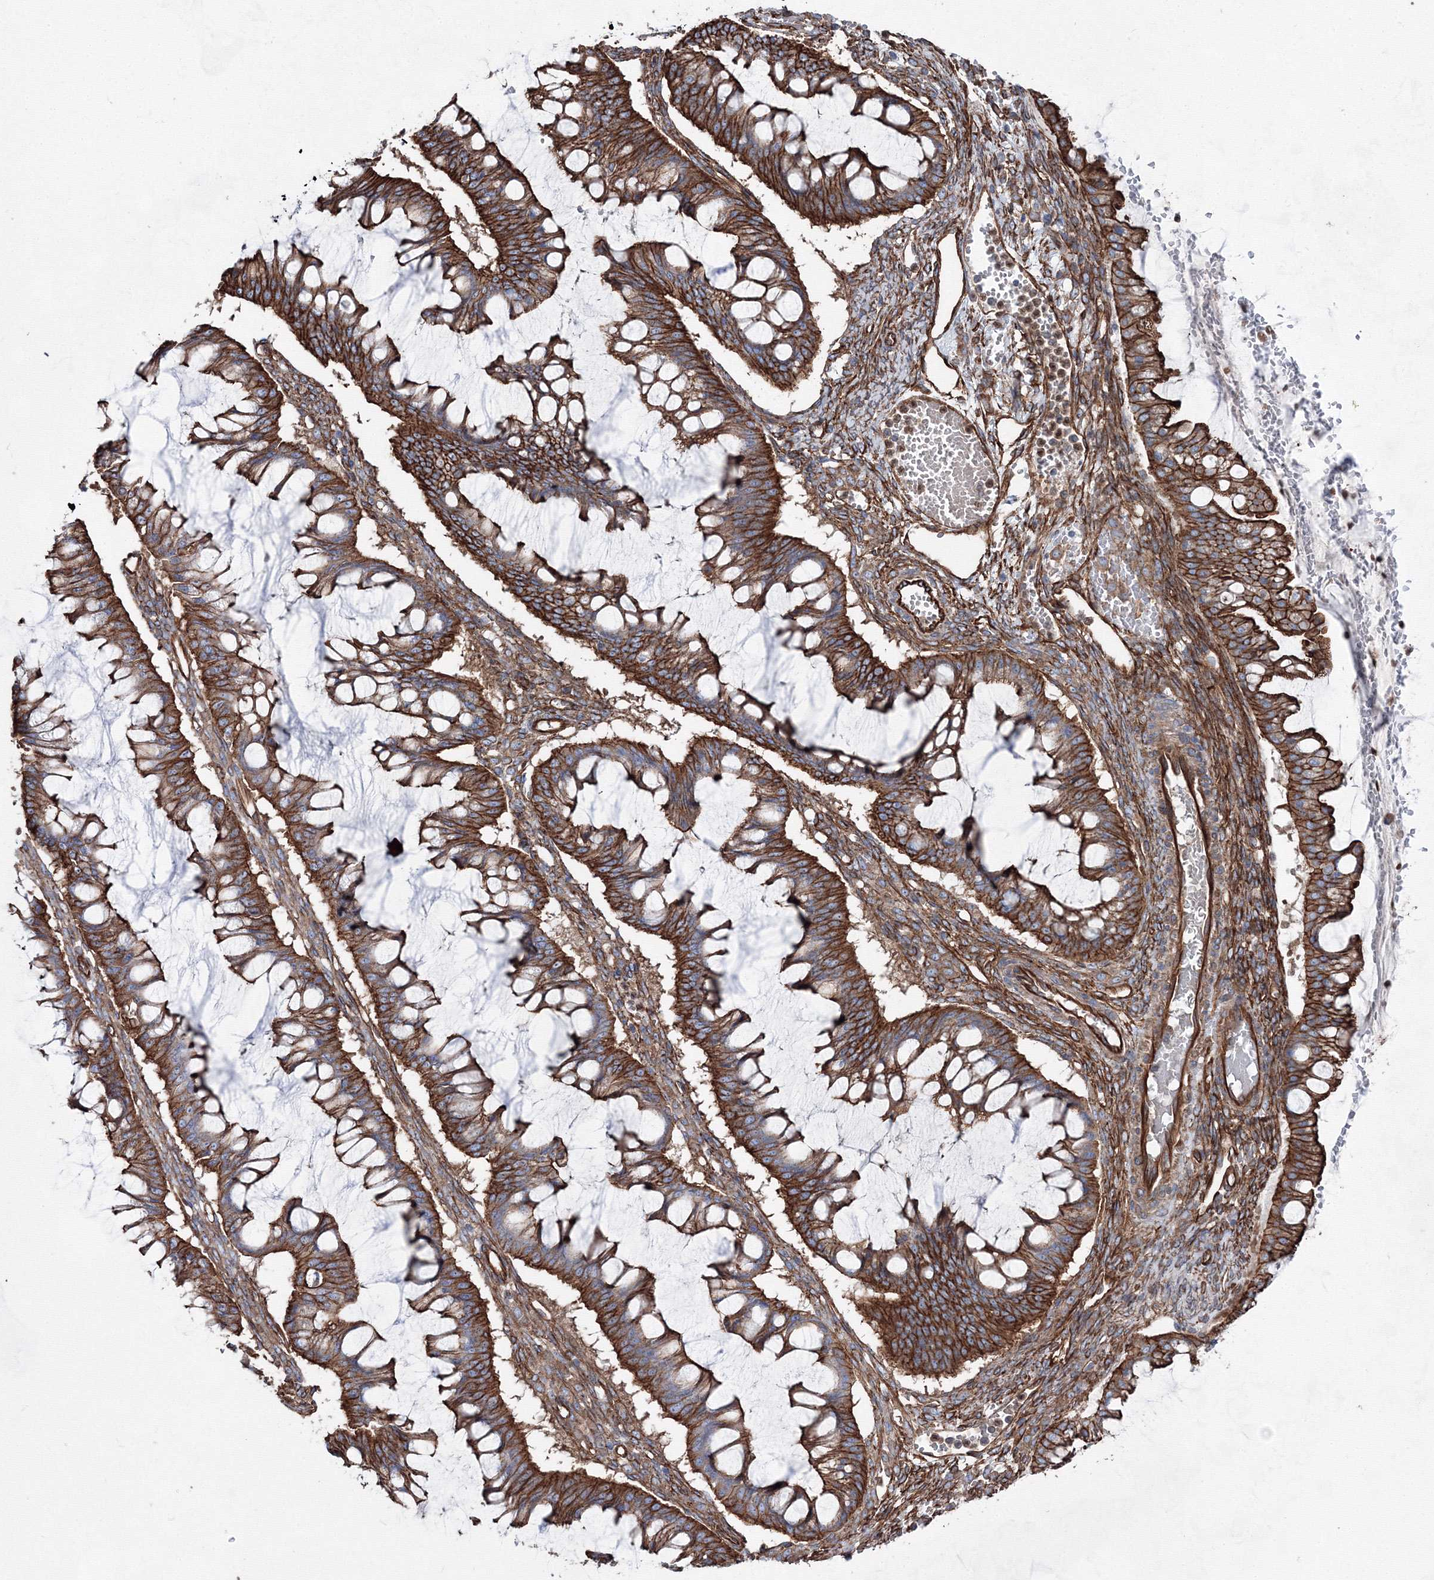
{"staining": {"intensity": "strong", "quantity": ">75%", "location": "cytoplasmic/membranous"}, "tissue": "ovarian cancer", "cell_type": "Tumor cells", "image_type": "cancer", "snomed": [{"axis": "morphology", "description": "Cystadenocarcinoma, mucinous, NOS"}, {"axis": "topography", "description": "Ovary"}], "caption": "Mucinous cystadenocarcinoma (ovarian) was stained to show a protein in brown. There is high levels of strong cytoplasmic/membranous positivity in about >75% of tumor cells.", "gene": "ANKRD37", "patient": {"sex": "female", "age": 73}}